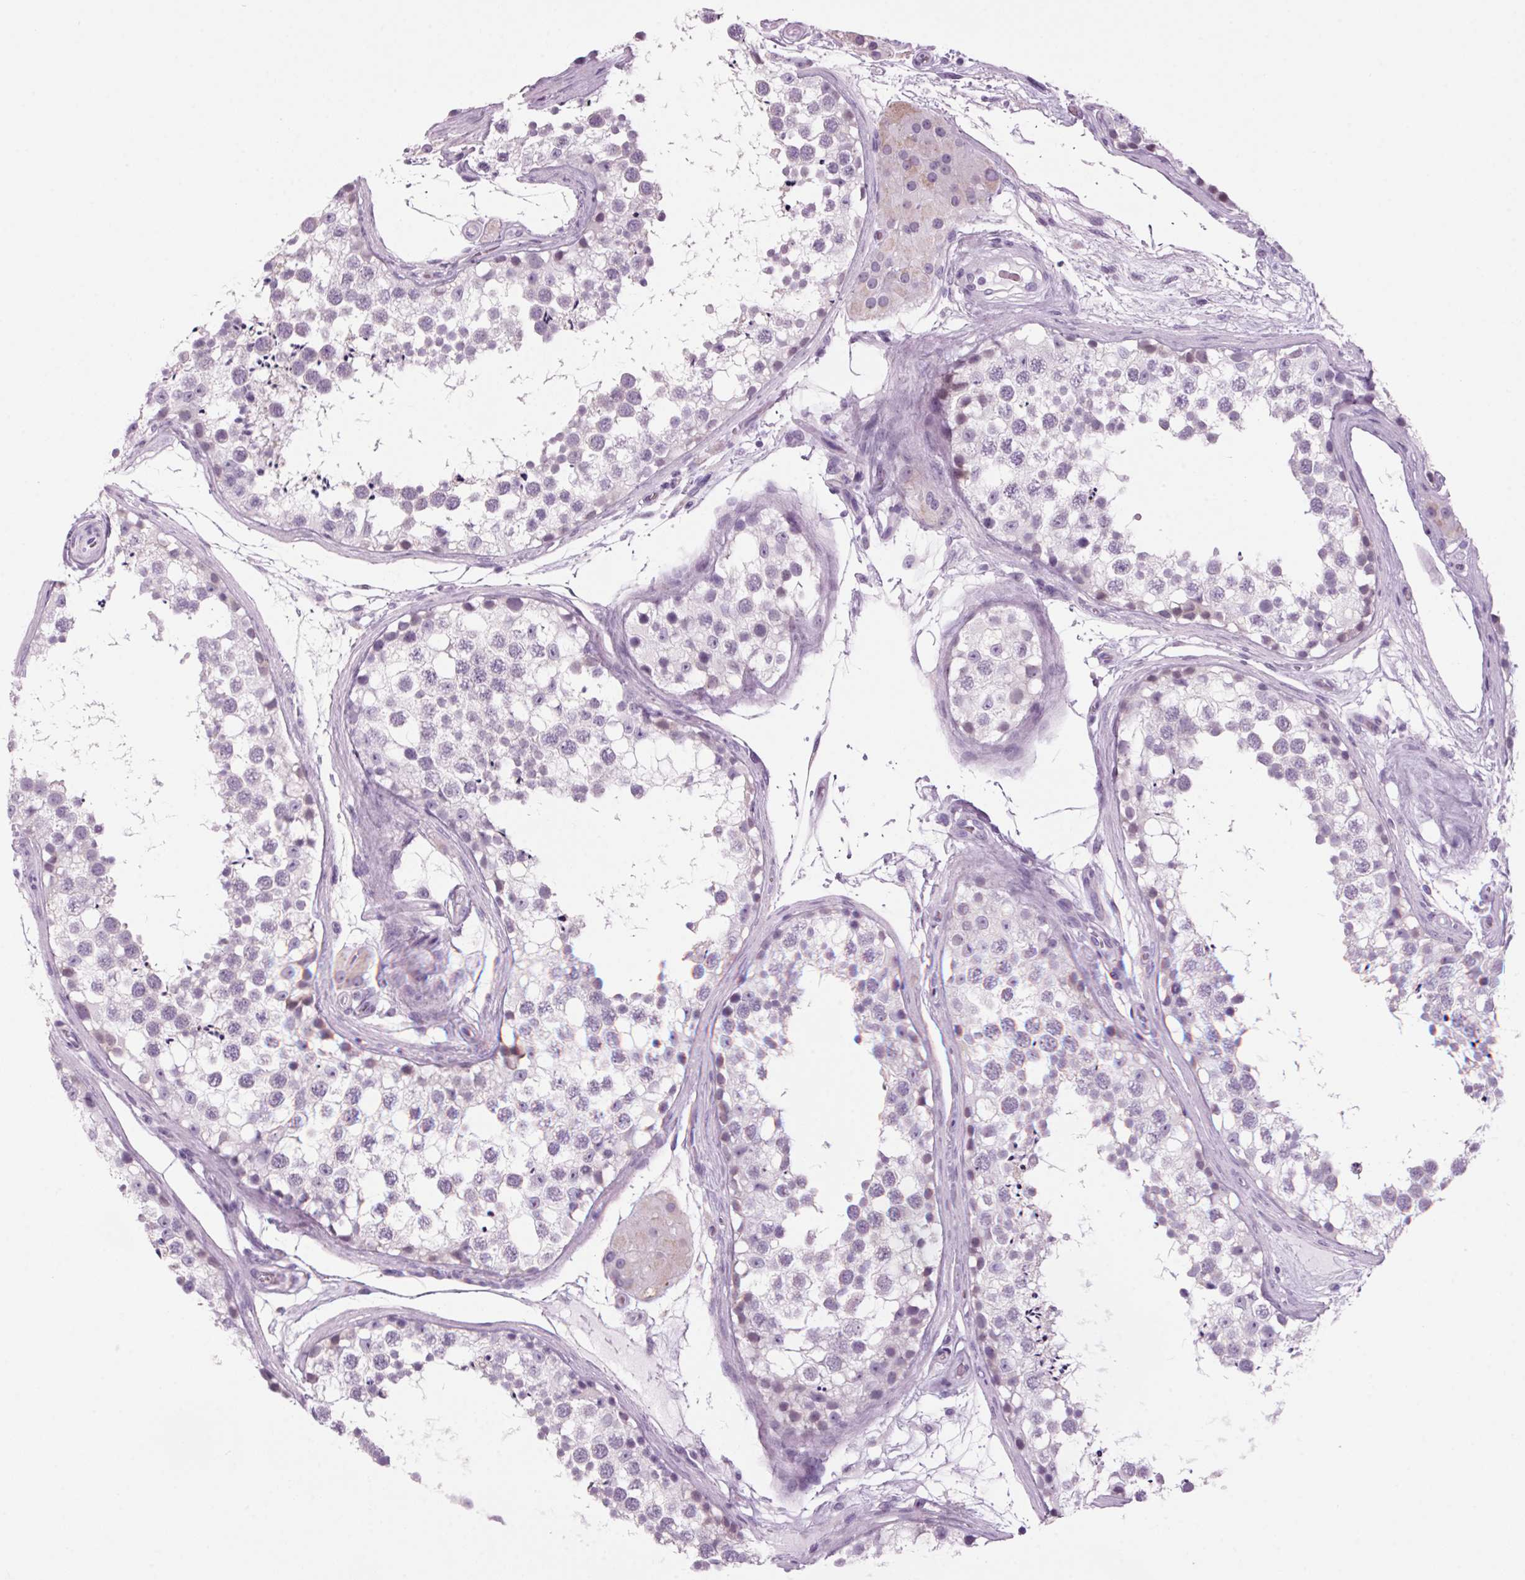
{"staining": {"intensity": "negative", "quantity": "none", "location": "none"}, "tissue": "testis", "cell_type": "Cells in seminiferous ducts", "image_type": "normal", "snomed": [{"axis": "morphology", "description": "Normal tissue, NOS"}, {"axis": "morphology", "description": "Seminoma, NOS"}, {"axis": "topography", "description": "Testis"}], "caption": "An immunohistochemistry (IHC) micrograph of unremarkable testis is shown. There is no staining in cells in seminiferous ducts of testis.", "gene": "PPP1R1A", "patient": {"sex": "male", "age": 65}}